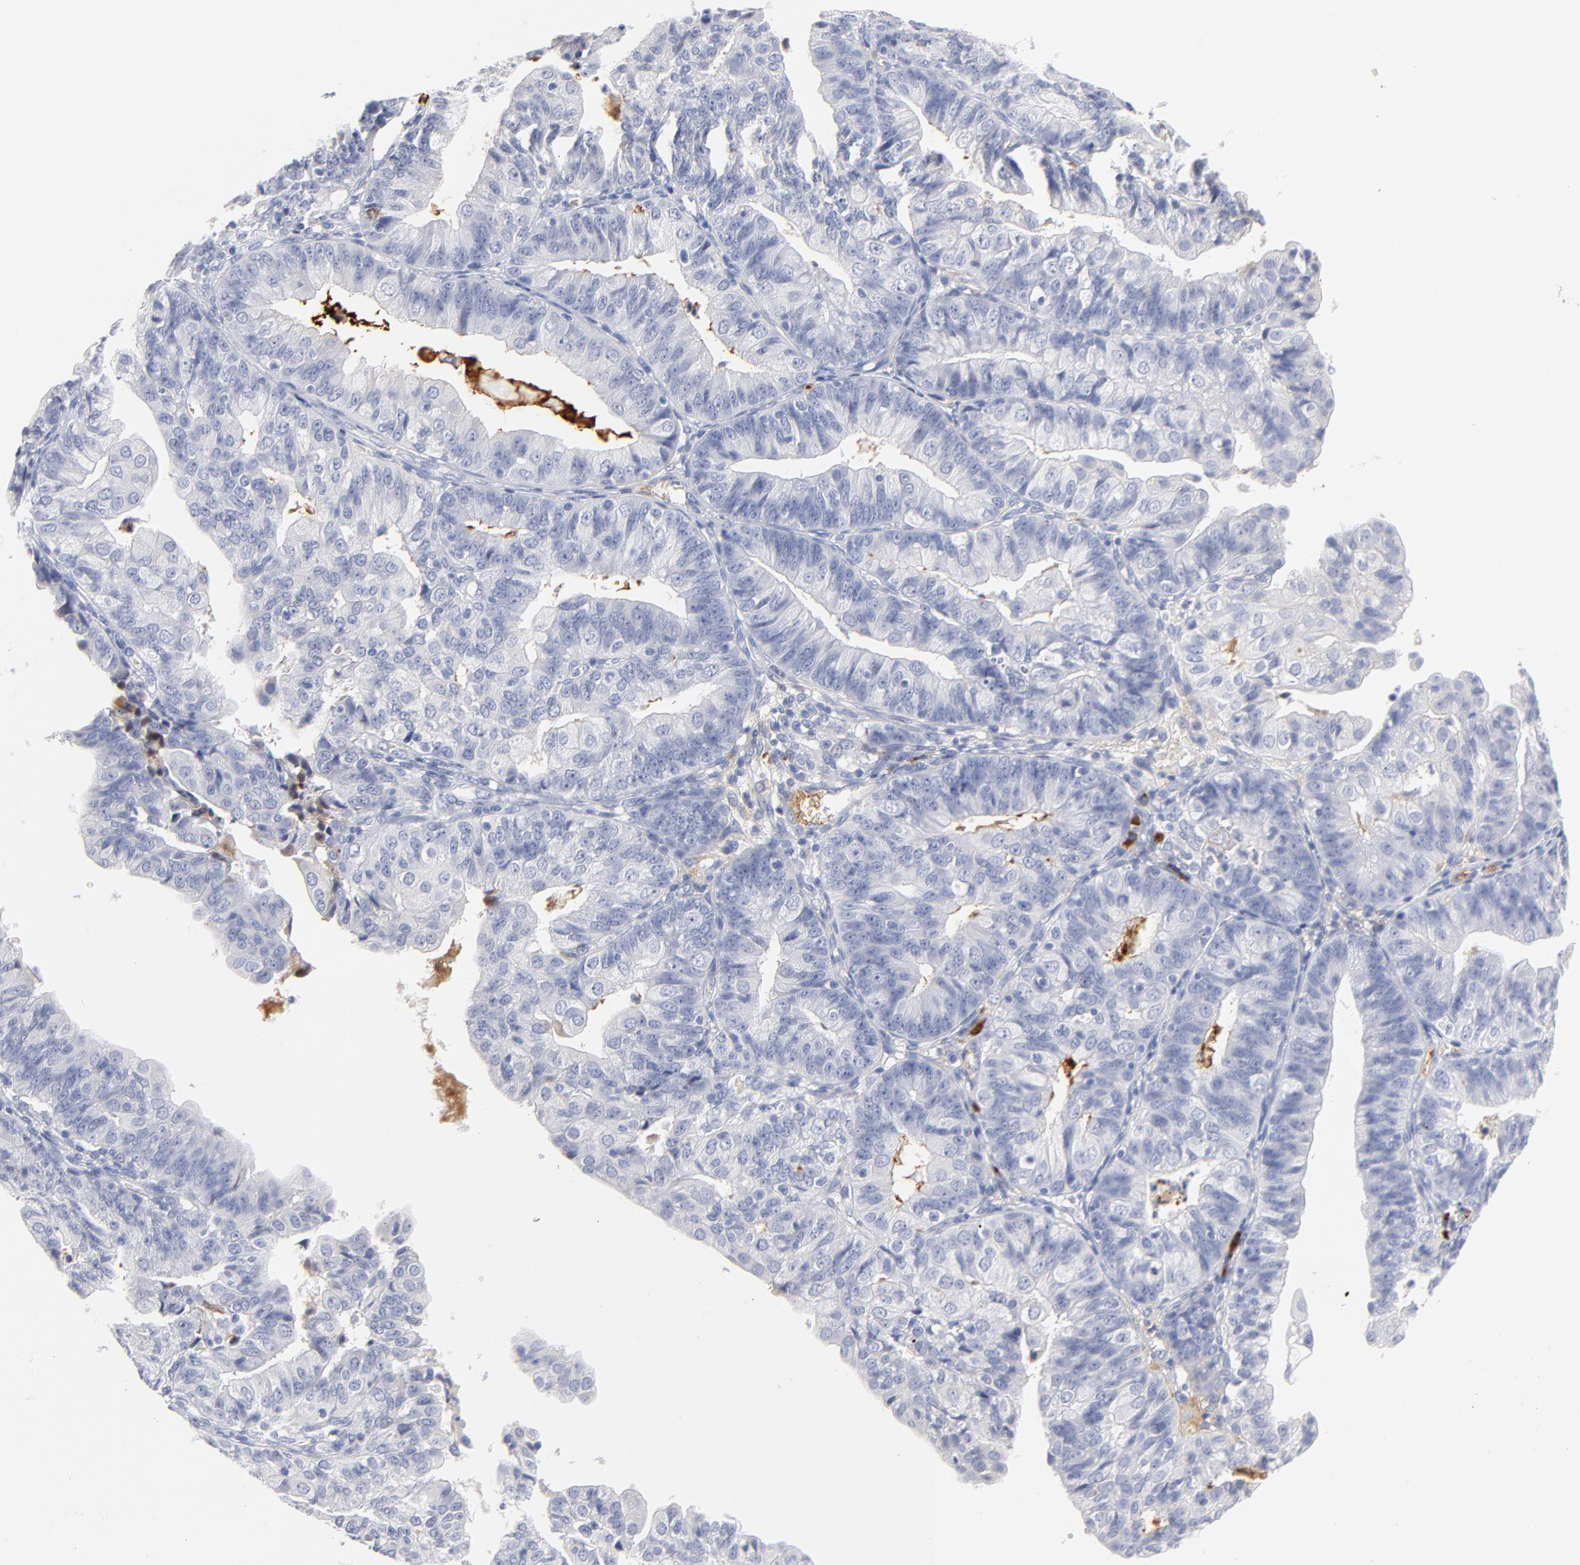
{"staining": {"intensity": "negative", "quantity": "none", "location": "none"}, "tissue": "endometrial cancer", "cell_type": "Tumor cells", "image_type": "cancer", "snomed": [{"axis": "morphology", "description": "Adenocarcinoma, NOS"}, {"axis": "topography", "description": "Endometrium"}], "caption": "There is no significant expression in tumor cells of adenocarcinoma (endometrial).", "gene": "PLAT", "patient": {"sex": "female", "age": 56}}